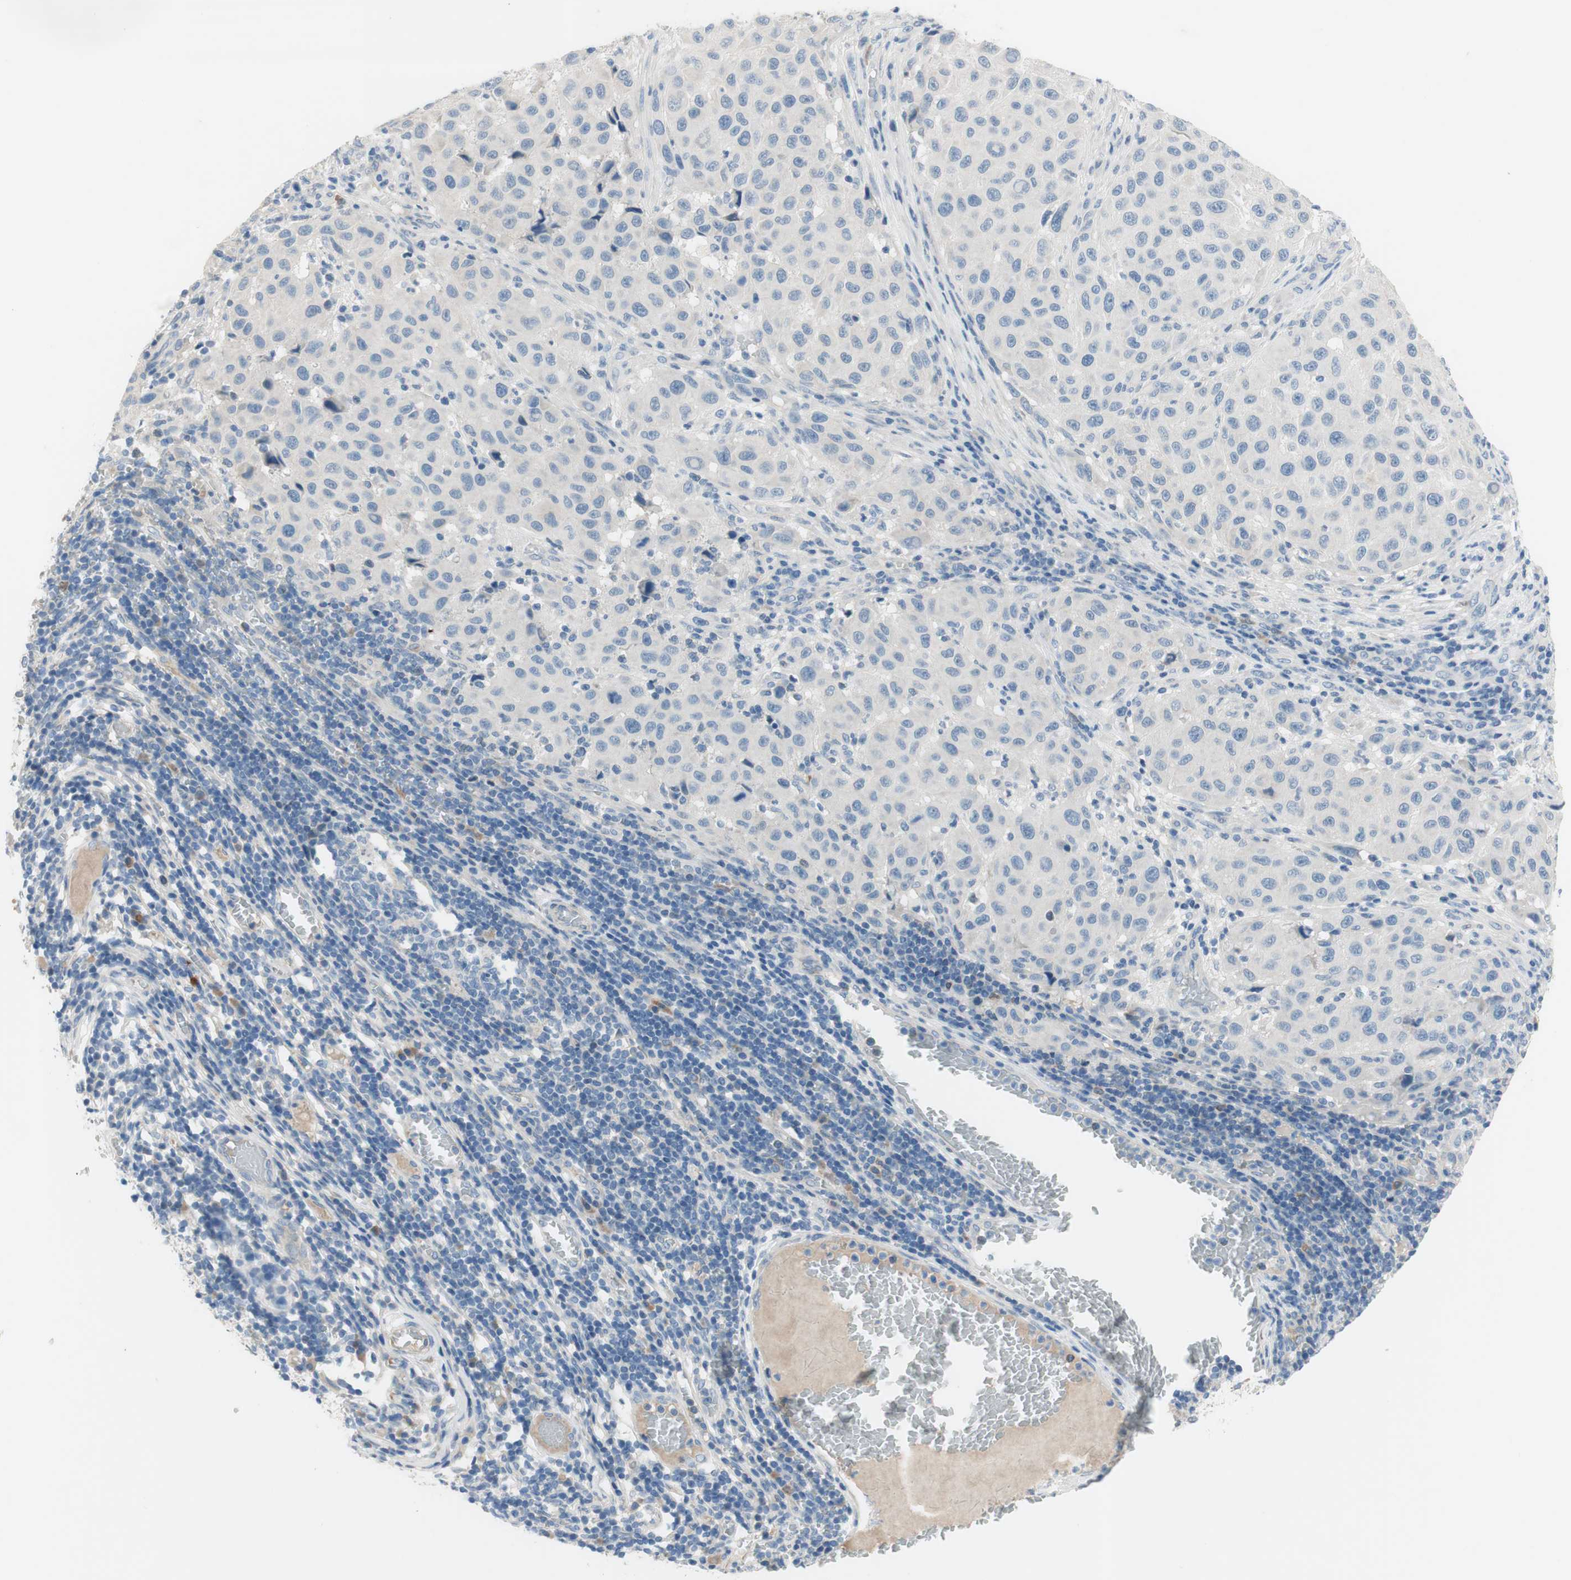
{"staining": {"intensity": "negative", "quantity": "none", "location": "none"}, "tissue": "melanoma", "cell_type": "Tumor cells", "image_type": "cancer", "snomed": [{"axis": "morphology", "description": "Malignant melanoma, Metastatic site"}, {"axis": "topography", "description": "Lymph node"}], "caption": "This histopathology image is of melanoma stained with IHC to label a protein in brown with the nuclei are counter-stained blue. There is no positivity in tumor cells. The staining is performed using DAB (3,3'-diaminobenzidine) brown chromogen with nuclei counter-stained in using hematoxylin.", "gene": "FDFT1", "patient": {"sex": "male", "age": 61}}